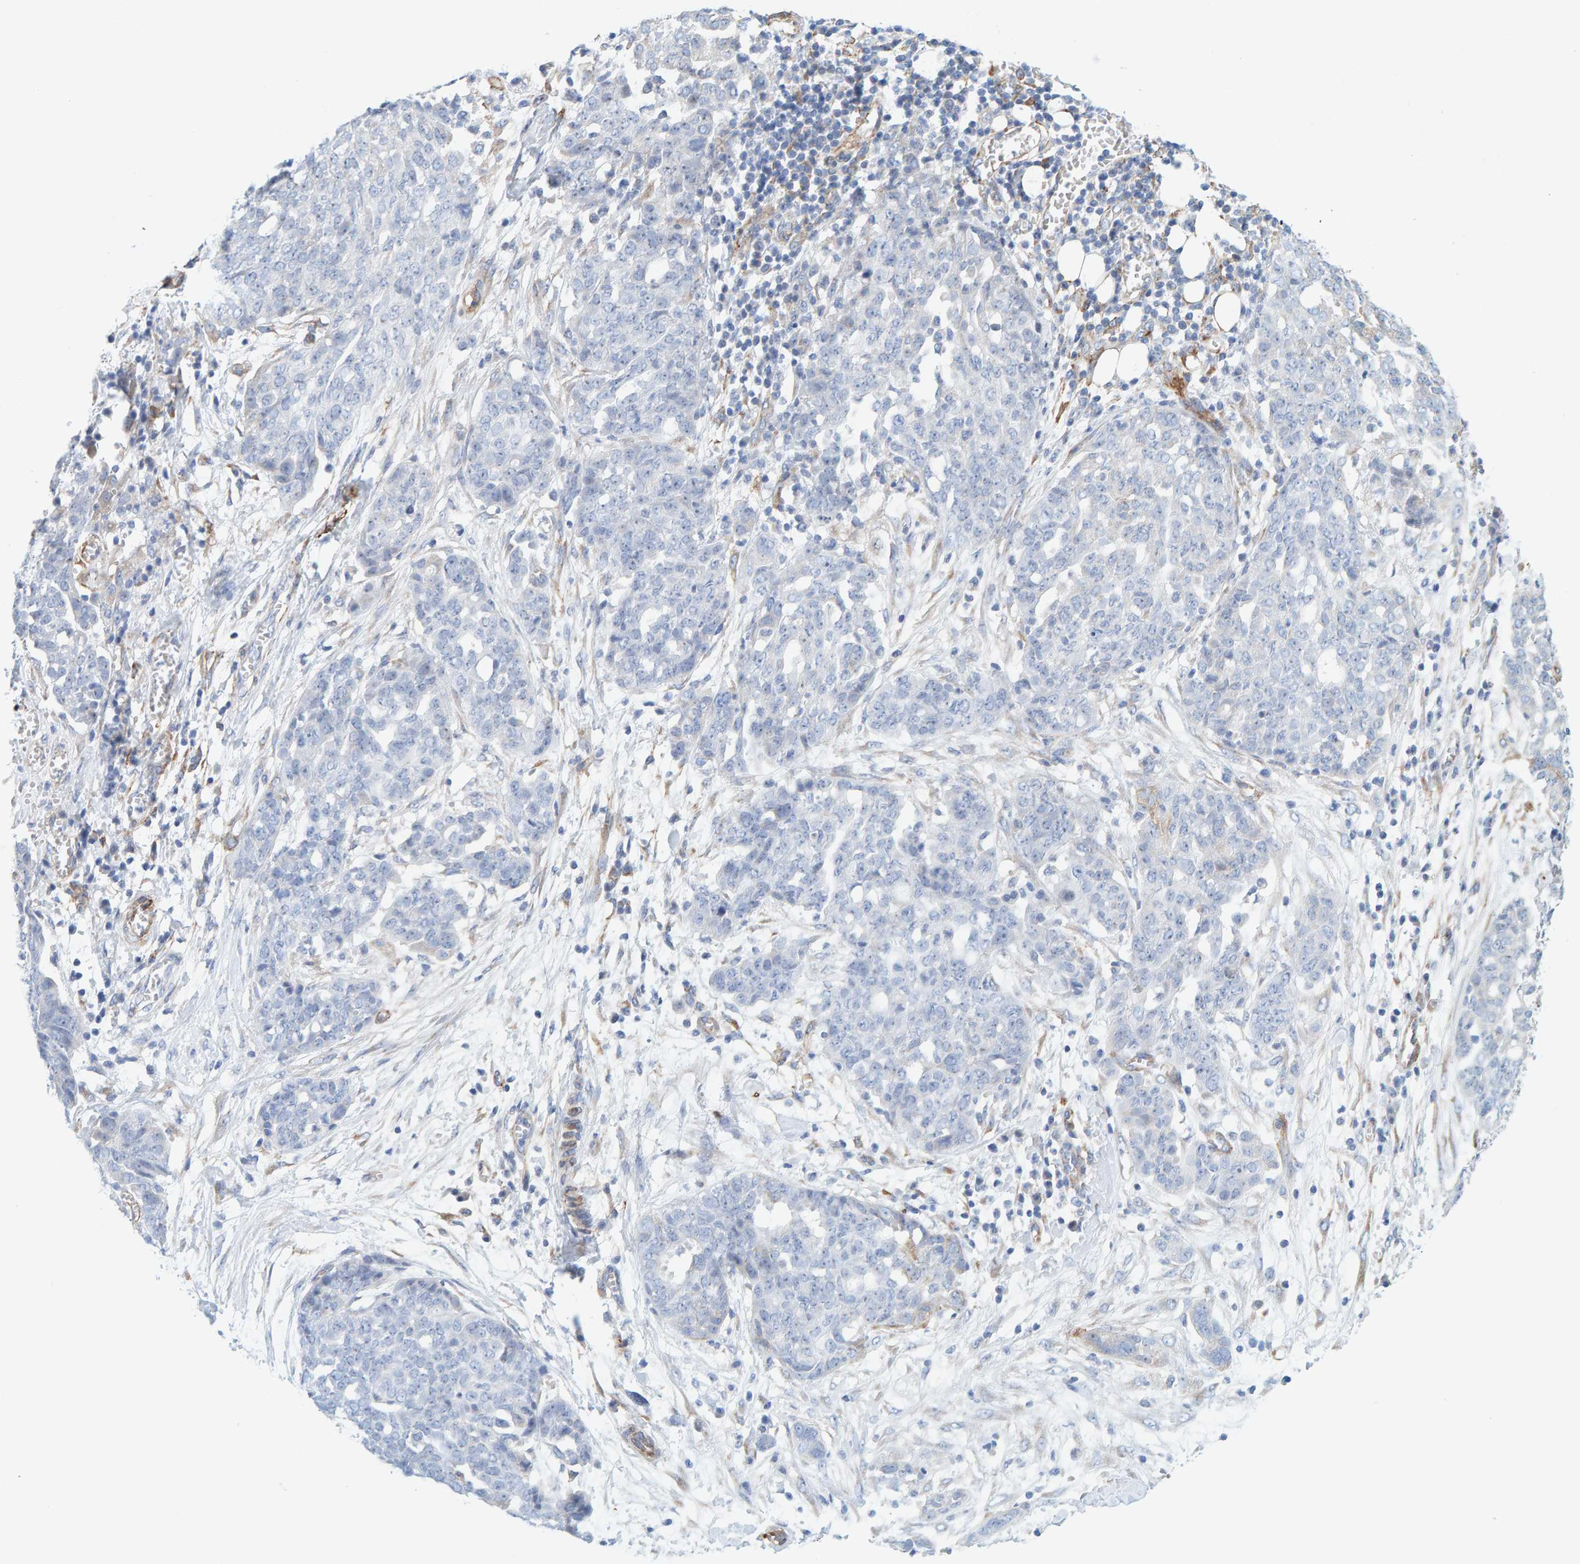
{"staining": {"intensity": "negative", "quantity": "none", "location": "none"}, "tissue": "ovarian cancer", "cell_type": "Tumor cells", "image_type": "cancer", "snomed": [{"axis": "morphology", "description": "Cystadenocarcinoma, serous, NOS"}, {"axis": "topography", "description": "Soft tissue"}, {"axis": "topography", "description": "Ovary"}], "caption": "Serous cystadenocarcinoma (ovarian) stained for a protein using immunohistochemistry shows no positivity tumor cells.", "gene": "MAP1B", "patient": {"sex": "female", "age": 57}}